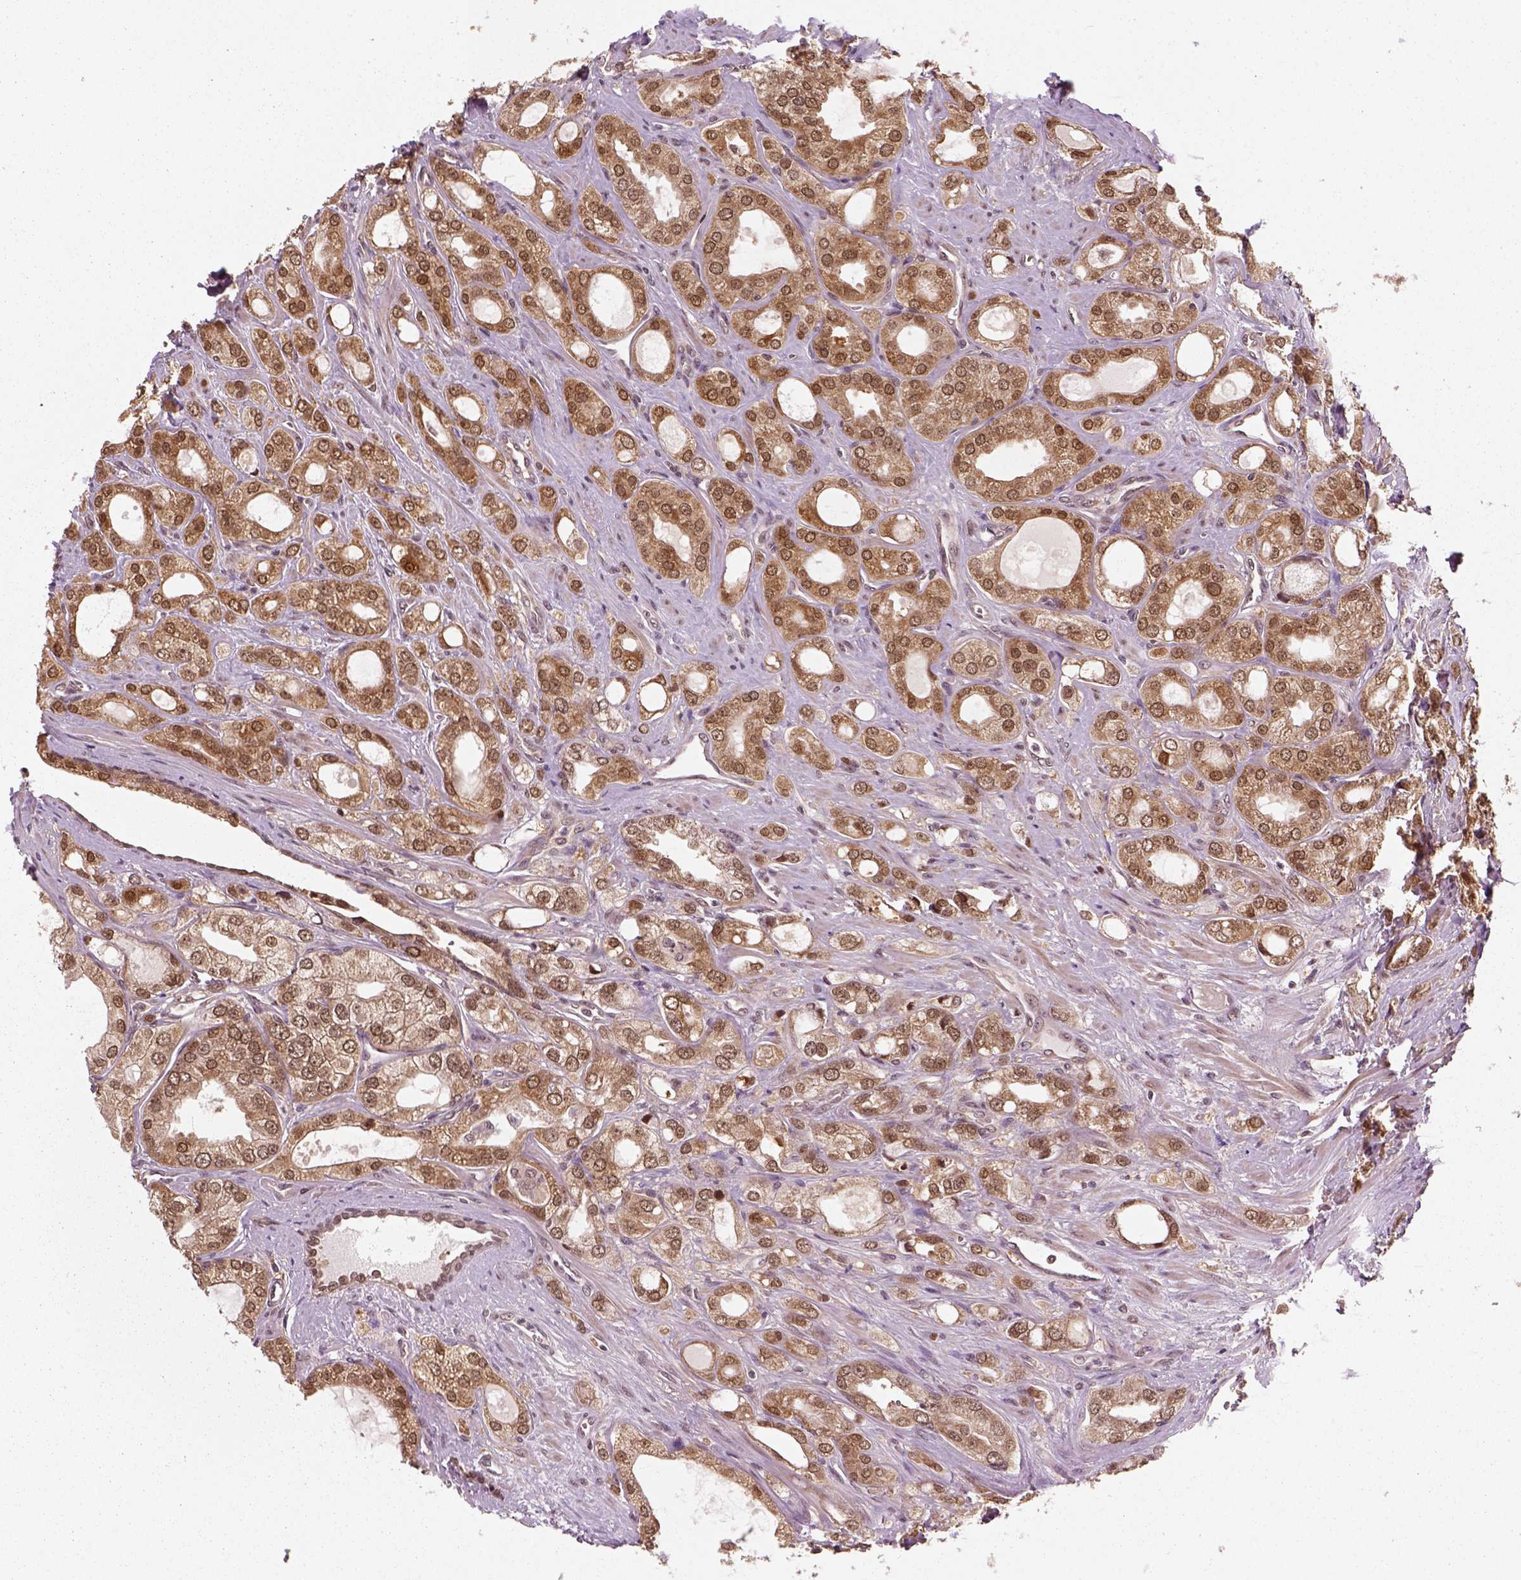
{"staining": {"intensity": "moderate", "quantity": ">75%", "location": "cytoplasmic/membranous,nuclear"}, "tissue": "prostate cancer", "cell_type": "Tumor cells", "image_type": "cancer", "snomed": [{"axis": "morphology", "description": "Adenocarcinoma, NOS"}, {"axis": "morphology", "description": "Adenocarcinoma, High grade"}, {"axis": "topography", "description": "Prostate"}], "caption": "This is an image of immunohistochemistry staining of prostate high-grade adenocarcinoma, which shows moderate expression in the cytoplasmic/membranous and nuclear of tumor cells.", "gene": "NUDT9", "patient": {"sex": "male", "age": 70}}